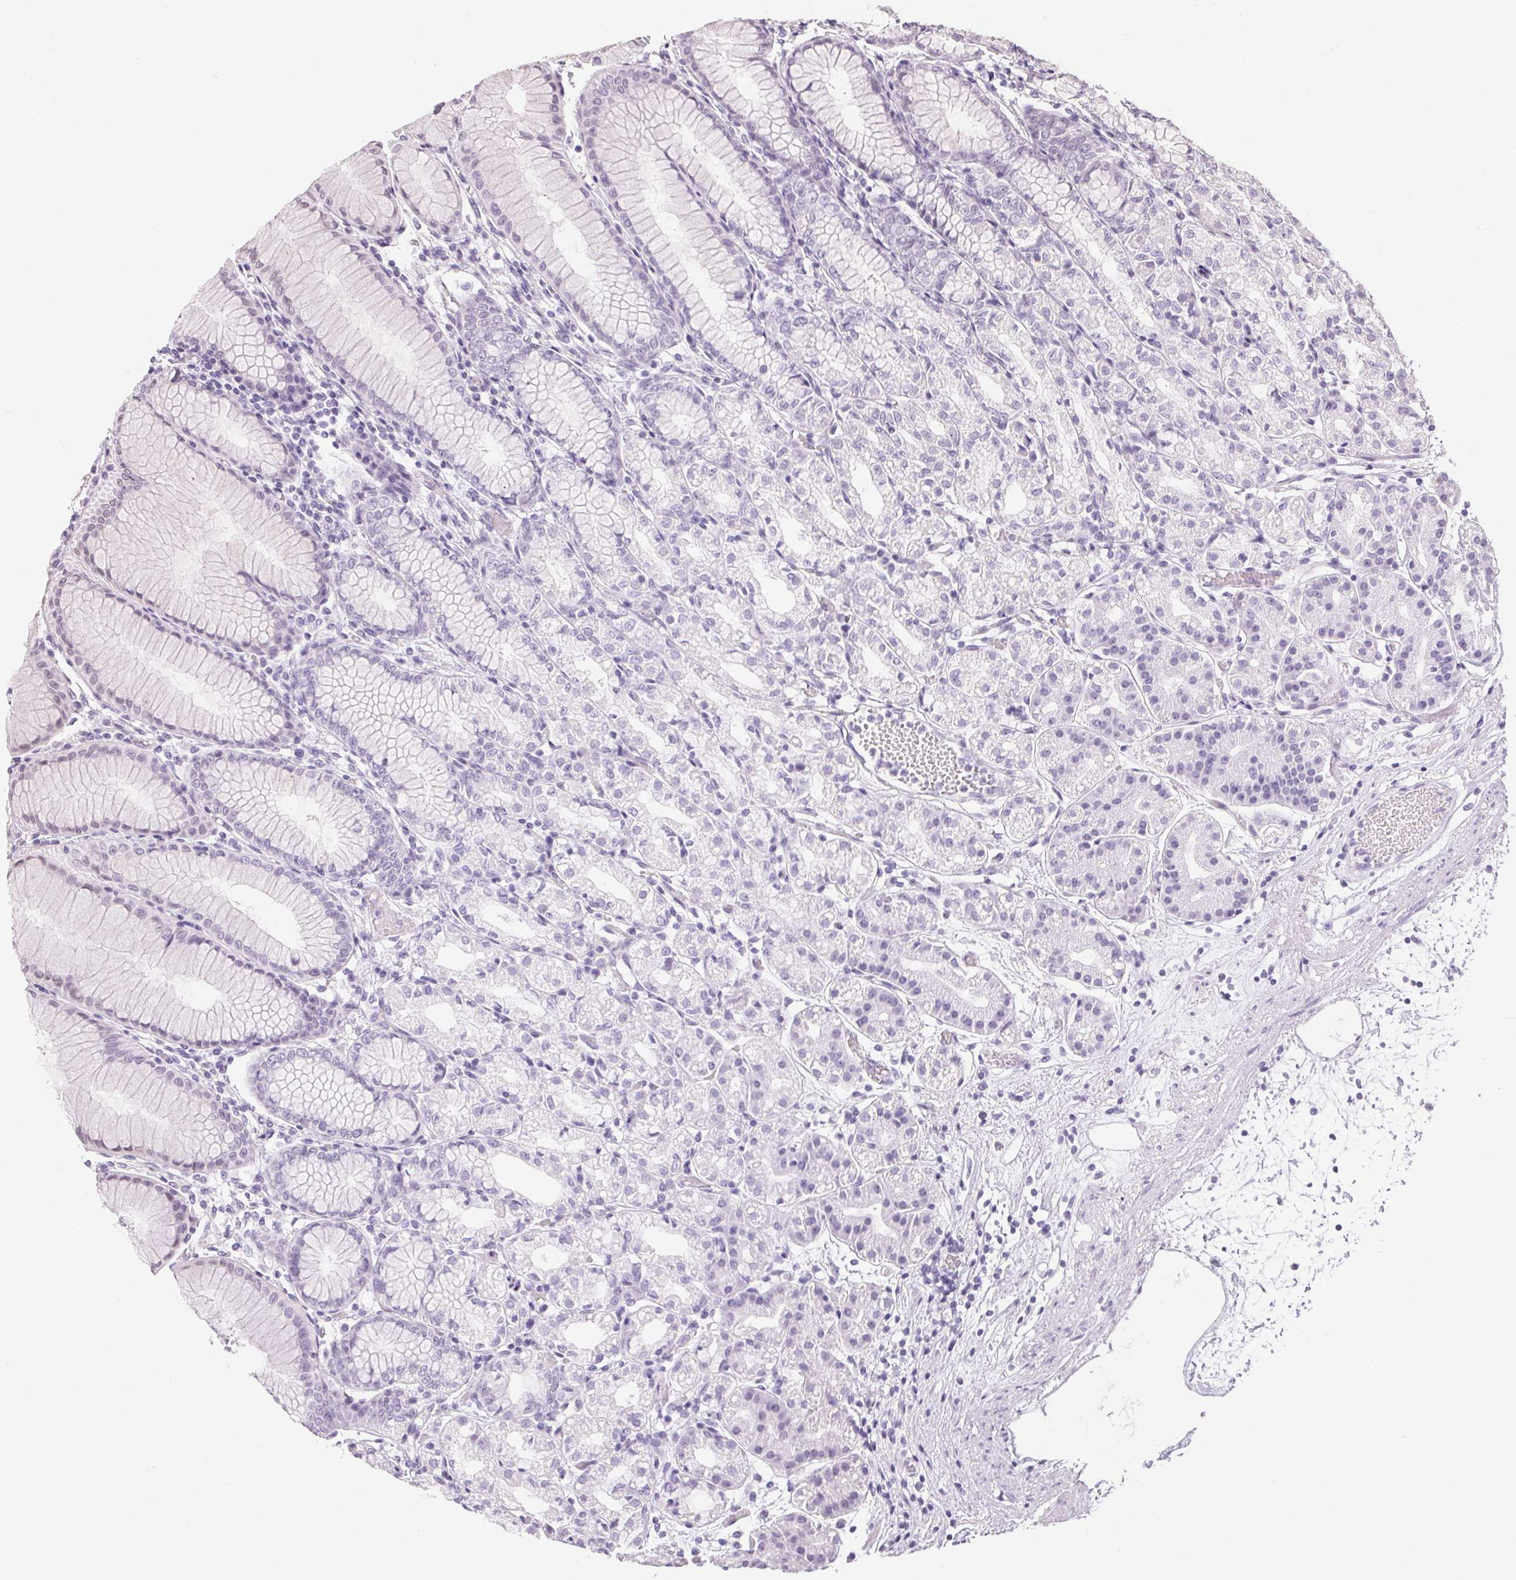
{"staining": {"intensity": "negative", "quantity": "none", "location": "none"}, "tissue": "stomach", "cell_type": "Glandular cells", "image_type": "normal", "snomed": [{"axis": "morphology", "description": "Normal tissue, NOS"}, {"axis": "topography", "description": "Stomach"}], "caption": "High magnification brightfield microscopy of normal stomach stained with DAB (3,3'-diaminobenzidine) (brown) and counterstained with hematoxylin (blue): glandular cells show no significant staining. Nuclei are stained in blue.", "gene": "GDAP1L1", "patient": {"sex": "female", "age": 57}}